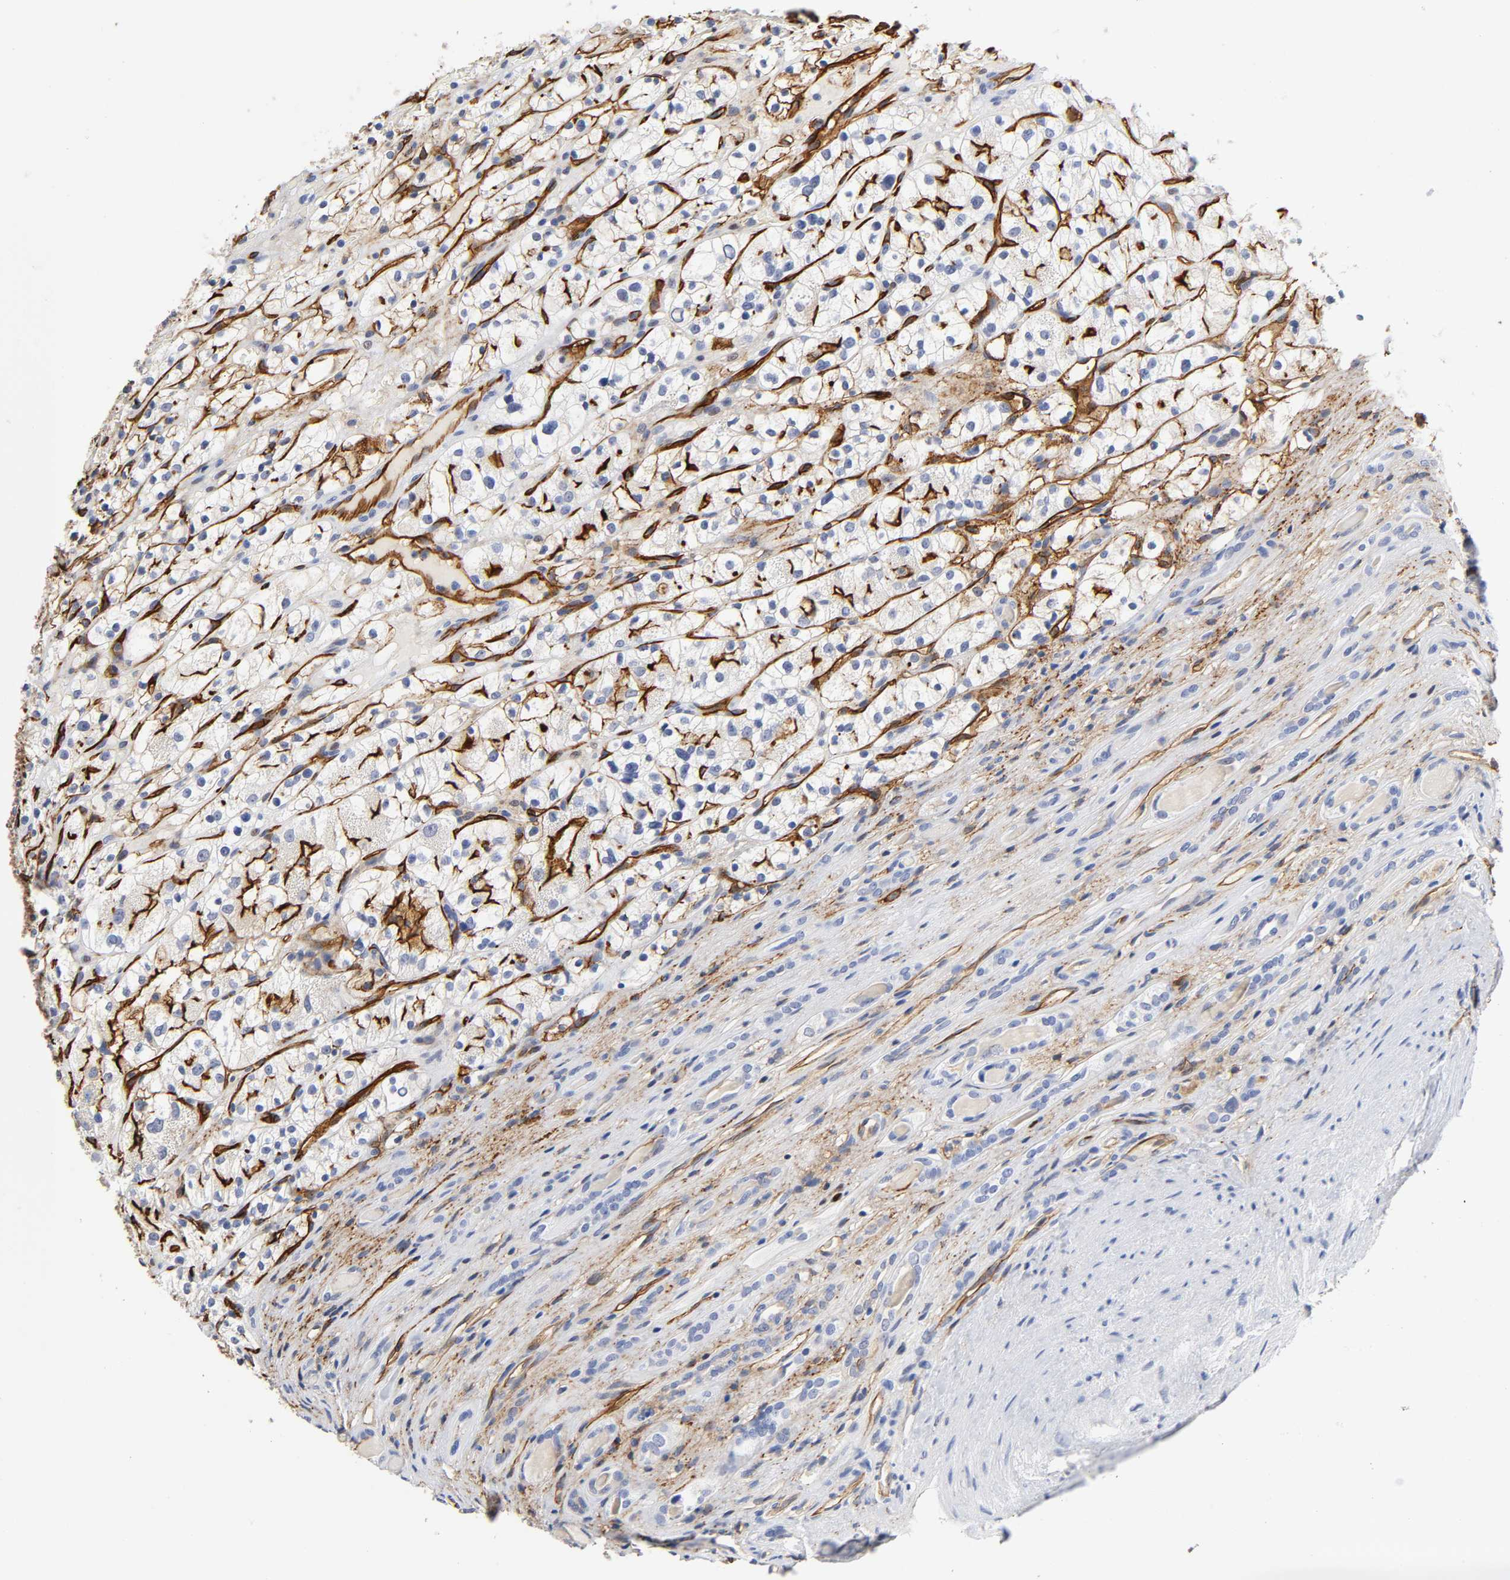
{"staining": {"intensity": "moderate", "quantity": "<25%", "location": "cytoplasmic/membranous"}, "tissue": "renal cancer", "cell_type": "Tumor cells", "image_type": "cancer", "snomed": [{"axis": "morphology", "description": "Adenocarcinoma, NOS"}, {"axis": "topography", "description": "Kidney"}], "caption": "Immunohistochemistry staining of renal cancer, which exhibits low levels of moderate cytoplasmic/membranous expression in about <25% of tumor cells indicating moderate cytoplasmic/membranous protein positivity. The staining was performed using DAB (brown) for protein detection and nuclei were counterstained in hematoxylin (blue).", "gene": "ICAM1", "patient": {"sex": "female", "age": 60}}